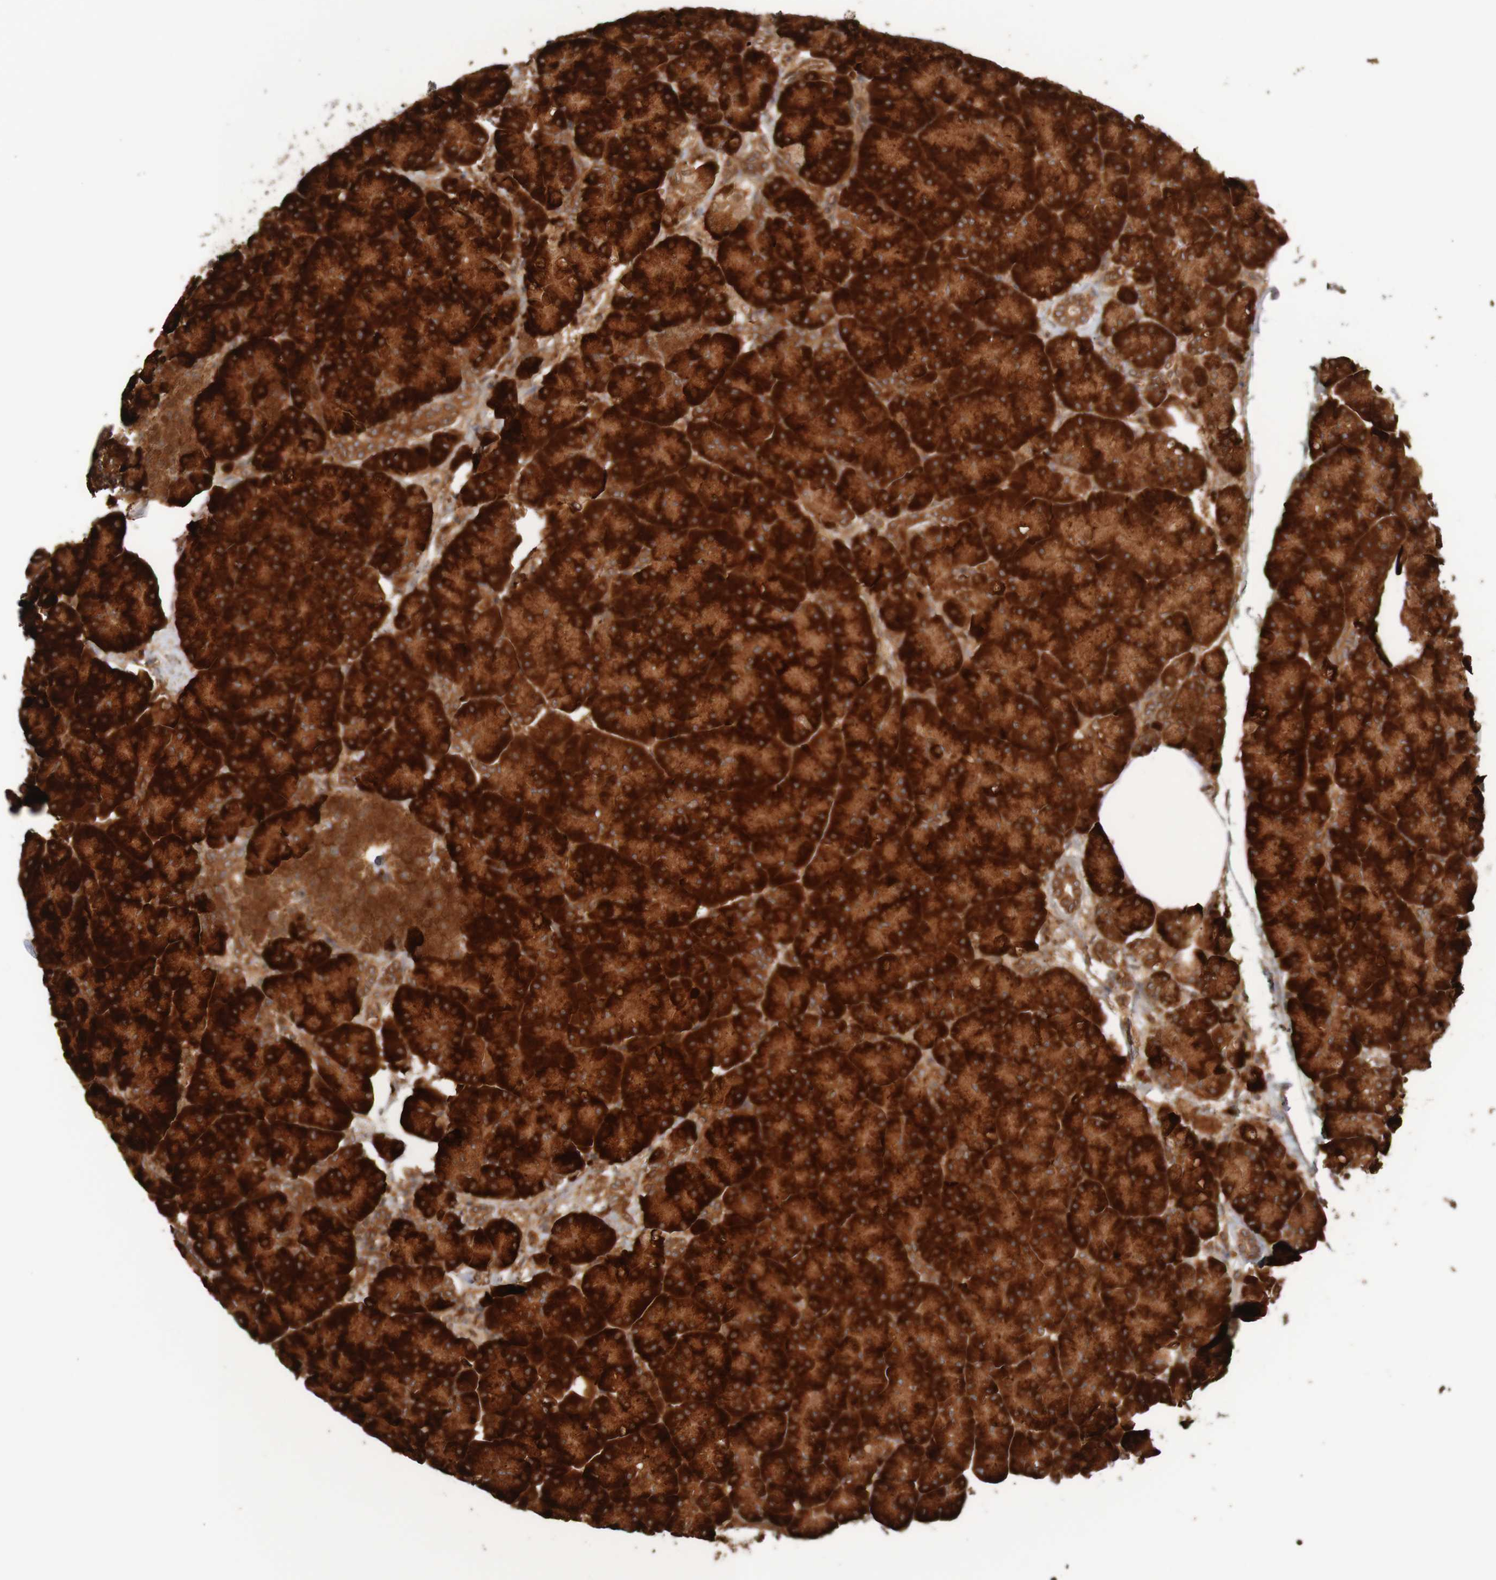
{"staining": {"intensity": "strong", "quantity": ">75%", "location": "cytoplasmic/membranous"}, "tissue": "pancreas", "cell_type": "Exocrine glandular cells", "image_type": "normal", "snomed": [{"axis": "morphology", "description": "Normal tissue, NOS"}, {"axis": "topography", "description": "Pancreas"}], "caption": "Immunohistochemistry histopathology image of unremarkable pancreas stained for a protein (brown), which exhibits high levels of strong cytoplasmic/membranous expression in approximately >75% of exocrine glandular cells.", "gene": "MRPL52", "patient": {"sex": "female", "age": 70}}